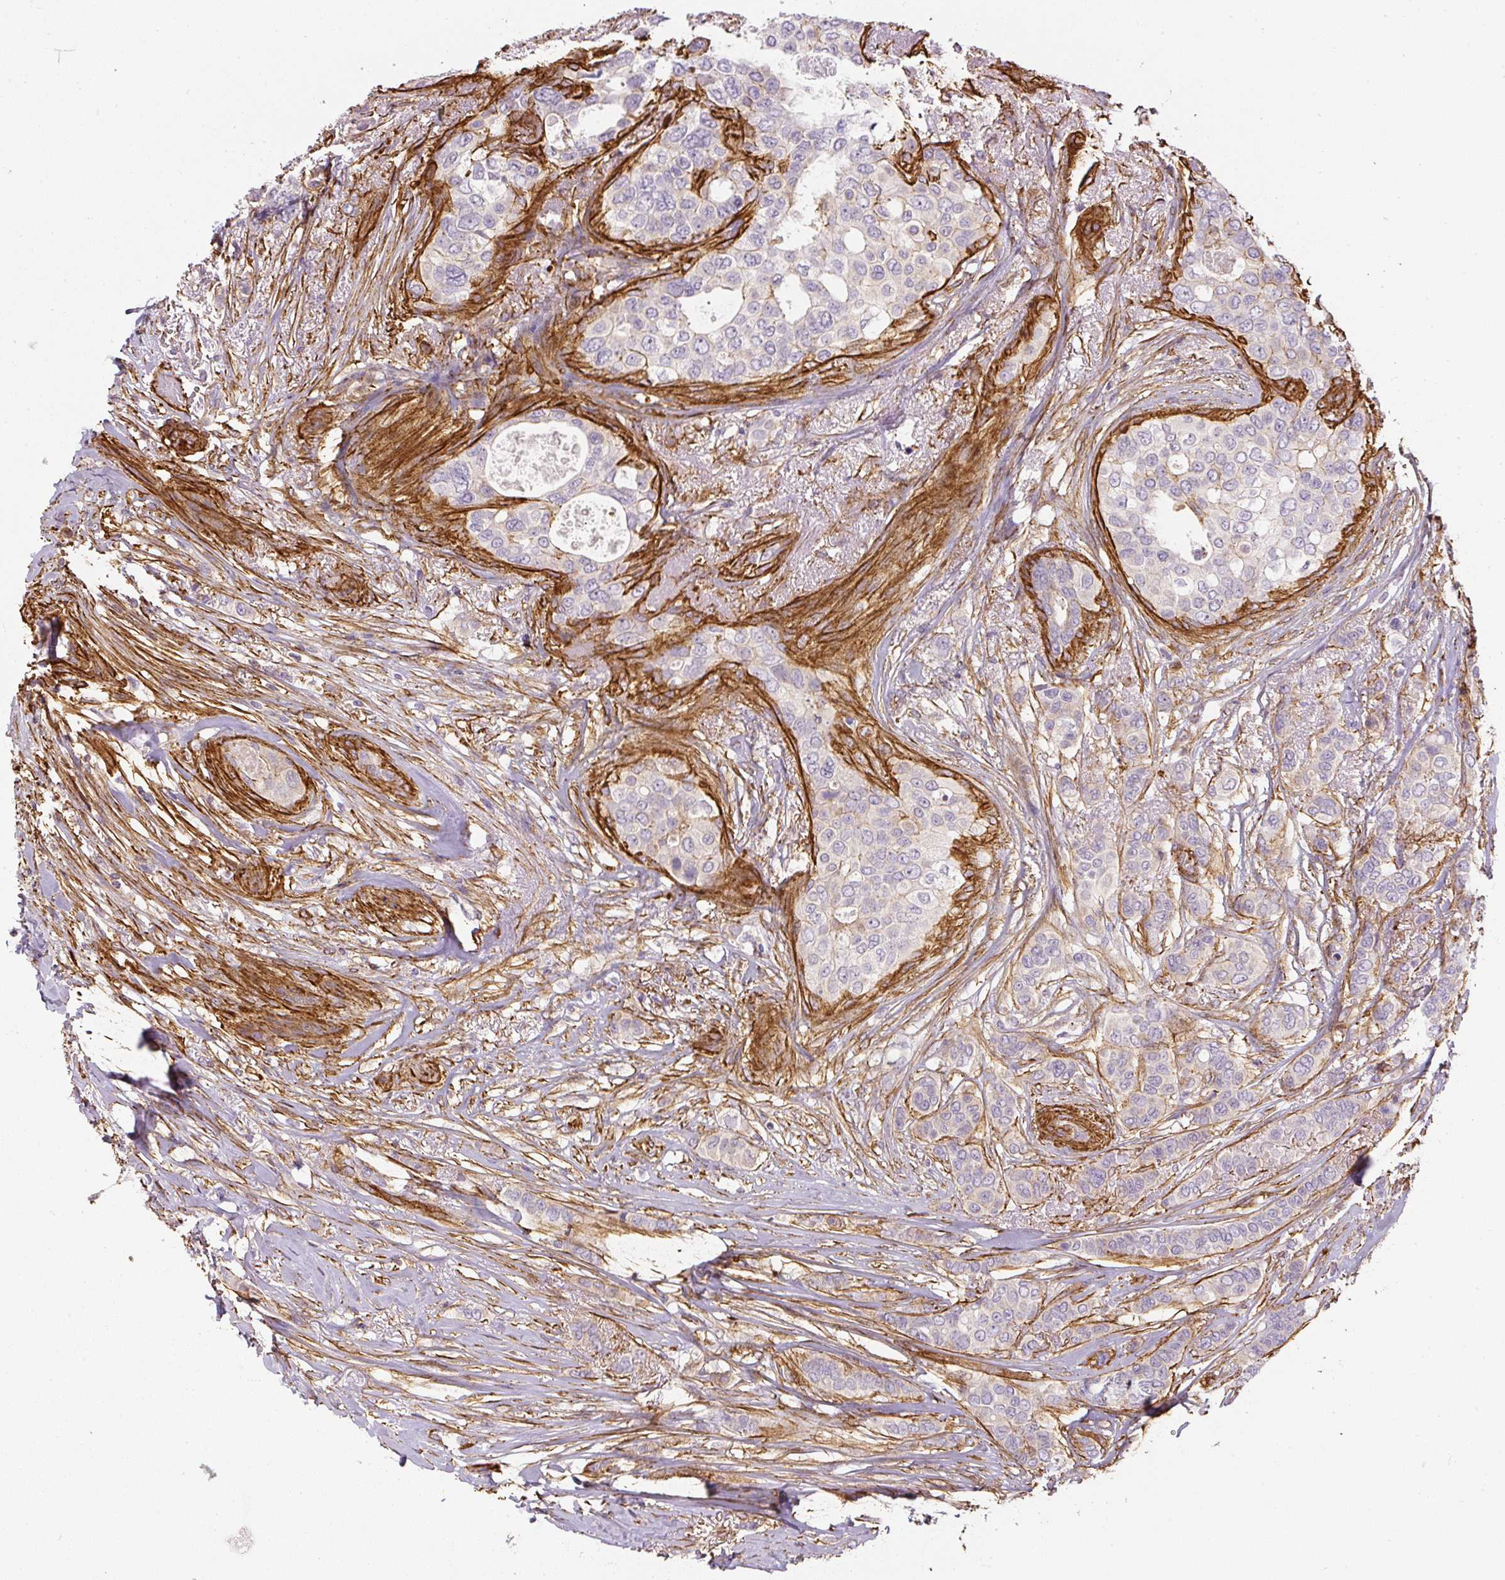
{"staining": {"intensity": "negative", "quantity": "none", "location": "none"}, "tissue": "breast cancer", "cell_type": "Tumor cells", "image_type": "cancer", "snomed": [{"axis": "morphology", "description": "Lobular carcinoma"}, {"axis": "topography", "description": "Breast"}], "caption": "Tumor cells show no significant expression in breast cancer.", "gene": "MYL12A", "patient": {"sex": "female", "age": 51}}